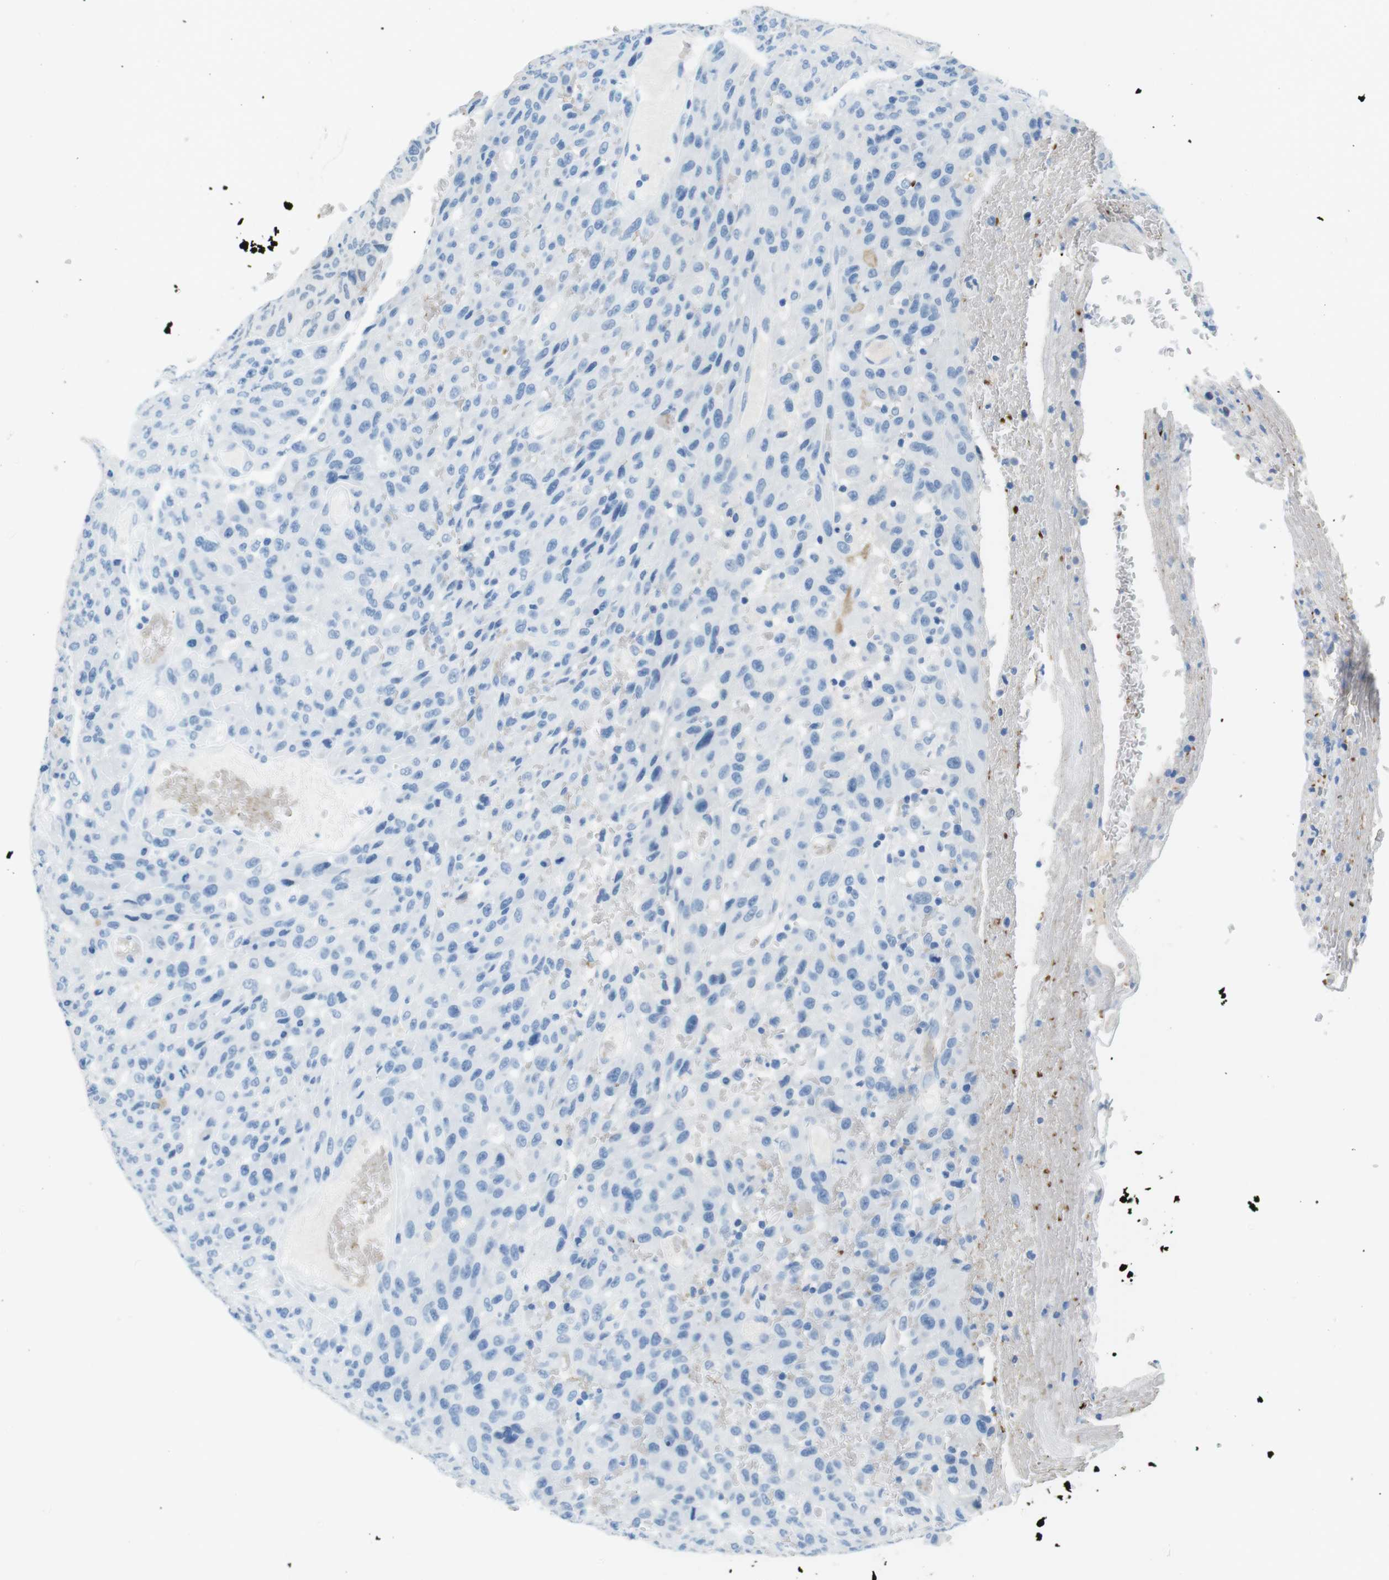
{"staining": {"intensity": "negative", "quantity": "none", "location": "none"}, "tissue": "urothelial cancer", "cell_type": "Tumor cells", "image_type": "cancer", "snomed": [{"axis": "morphology", "description": "Urothelial carcinoma, High grade"}, {"axis": "topography", "description": "Urinary bladder"}], "caption": "A high-resolution histopathology image shows immunohistochemistry (IHC) staining of urothelial carcinoma (high-grade), which displays no significant staining in tumor cells.", "gene": "TFAP2C", "patient": {"sex": "male", "age": 66}}